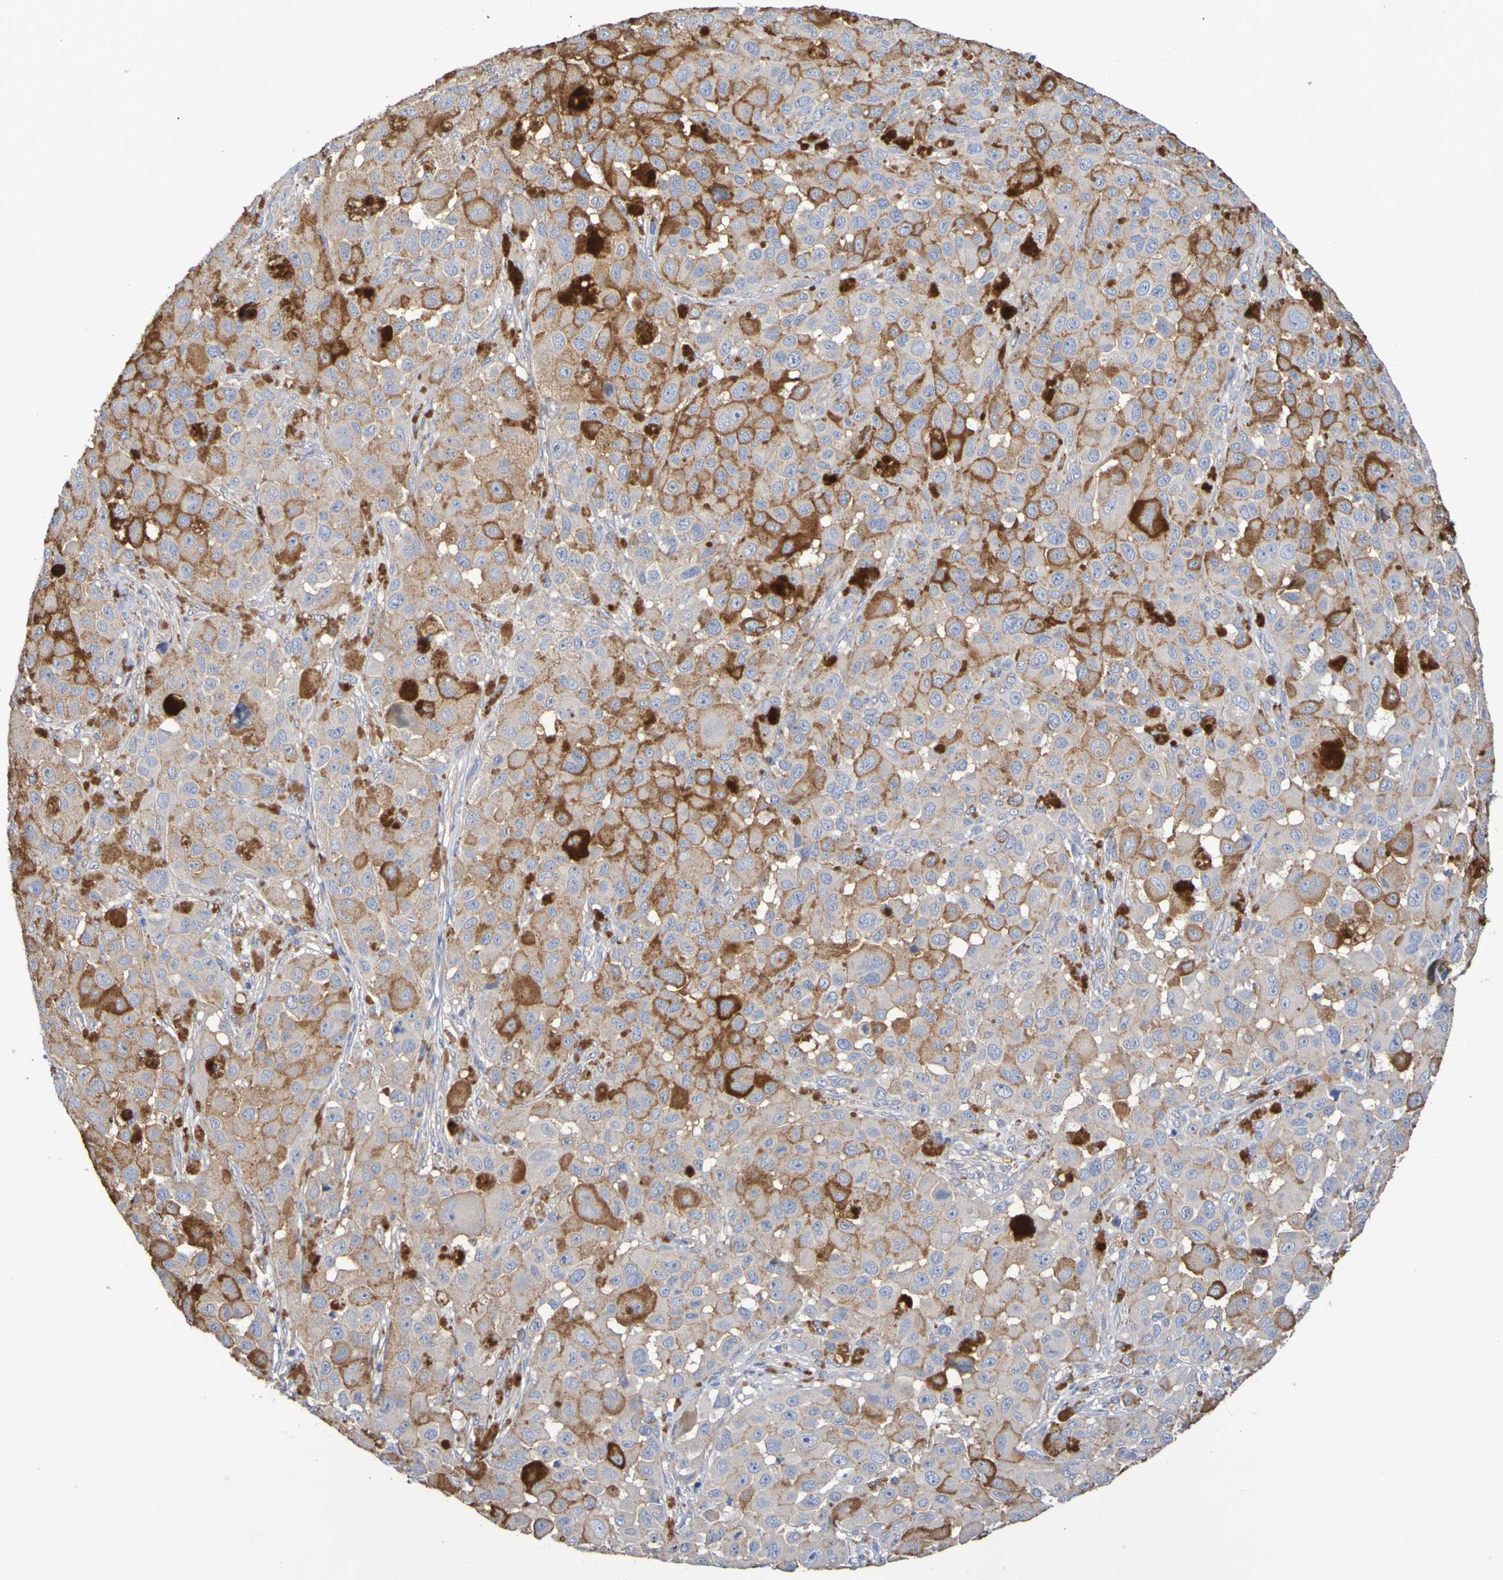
{"staining": {"intensity": "weak", "quantity": ">75%", "location": "cytoplasmic/membranous"}, "tissue": "melanoma", "cell_type": "Tumor cells", "image_type": "cancer", "snomed": [{"axis": "morphology", "description": "Malignant melanoma, NOS"}, {"axis": "topography", "description": "Skin"}], "caption": "Protein staining of malignant melanoma tissue exhibits weak cytoplasmic/membranous positivity in about >75% of tumor cells.", "gene": "SRPRB", "patient": {"sex": "male", "age": 96}}